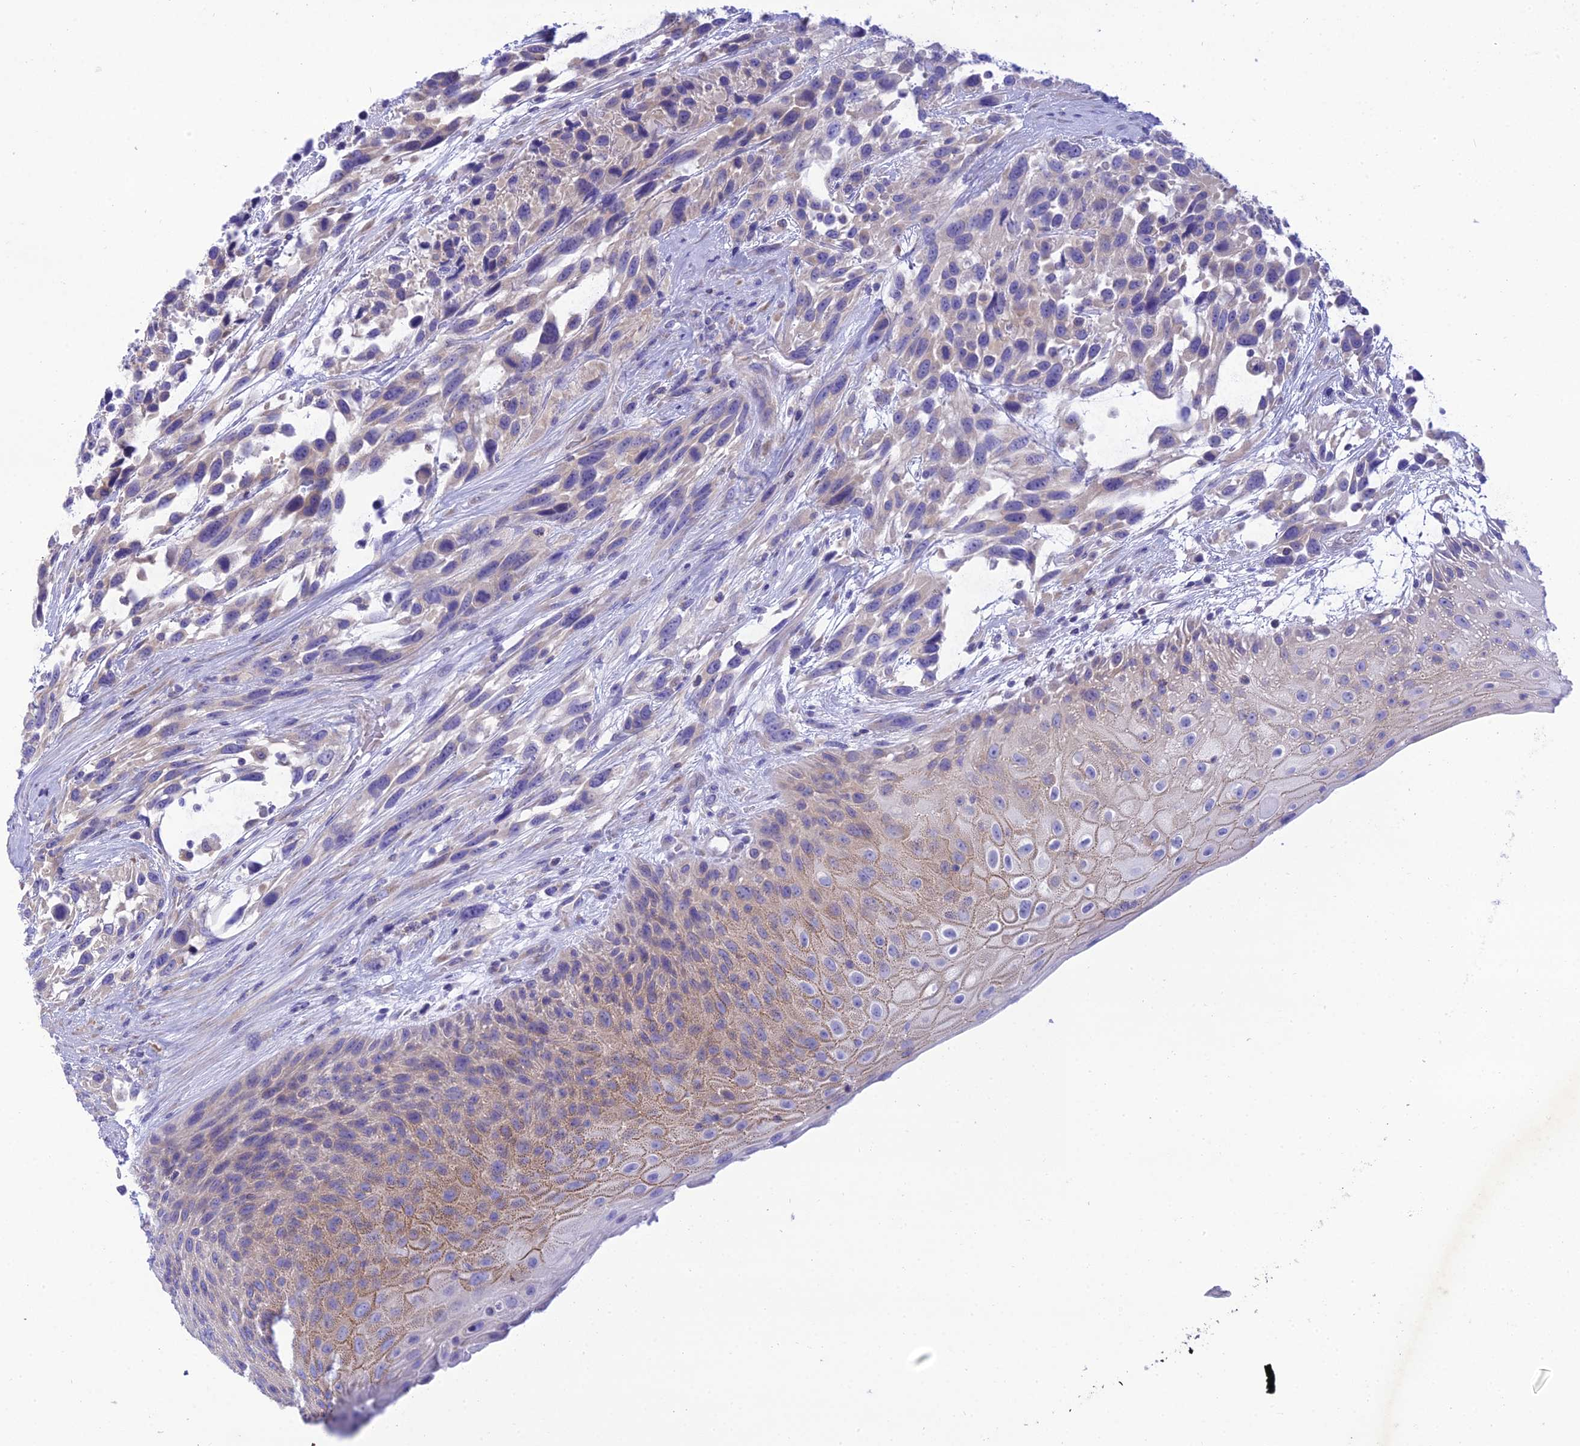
{"staining": {"intensity": "weak", "quantity": "25%-75%", "location": "cytoplasmic/membranous"}, "tissue": "urothelial cancer", "cell_type": "Tumor cells", "image_type": "cancer", "snomed": [{"axis": "morphology", "description": "Urothelial carcinoma, High grade"}, {"axis": "topography", "description": "Urinary bladder"}], "caption": "The photomicrograph exhibits immunohistochemical staining of high-grade urothelial carcinoma. There is weak cytoplasmic/membranous positivity is identified in approximately 25%-75% of tumor cells. Using DAB (brown) and hematoxylin (blue) stains, captured at high magnification using brightfield microscopy.", "gene": "CLCN7", "patient": {"sex": "female", "age": 70}}